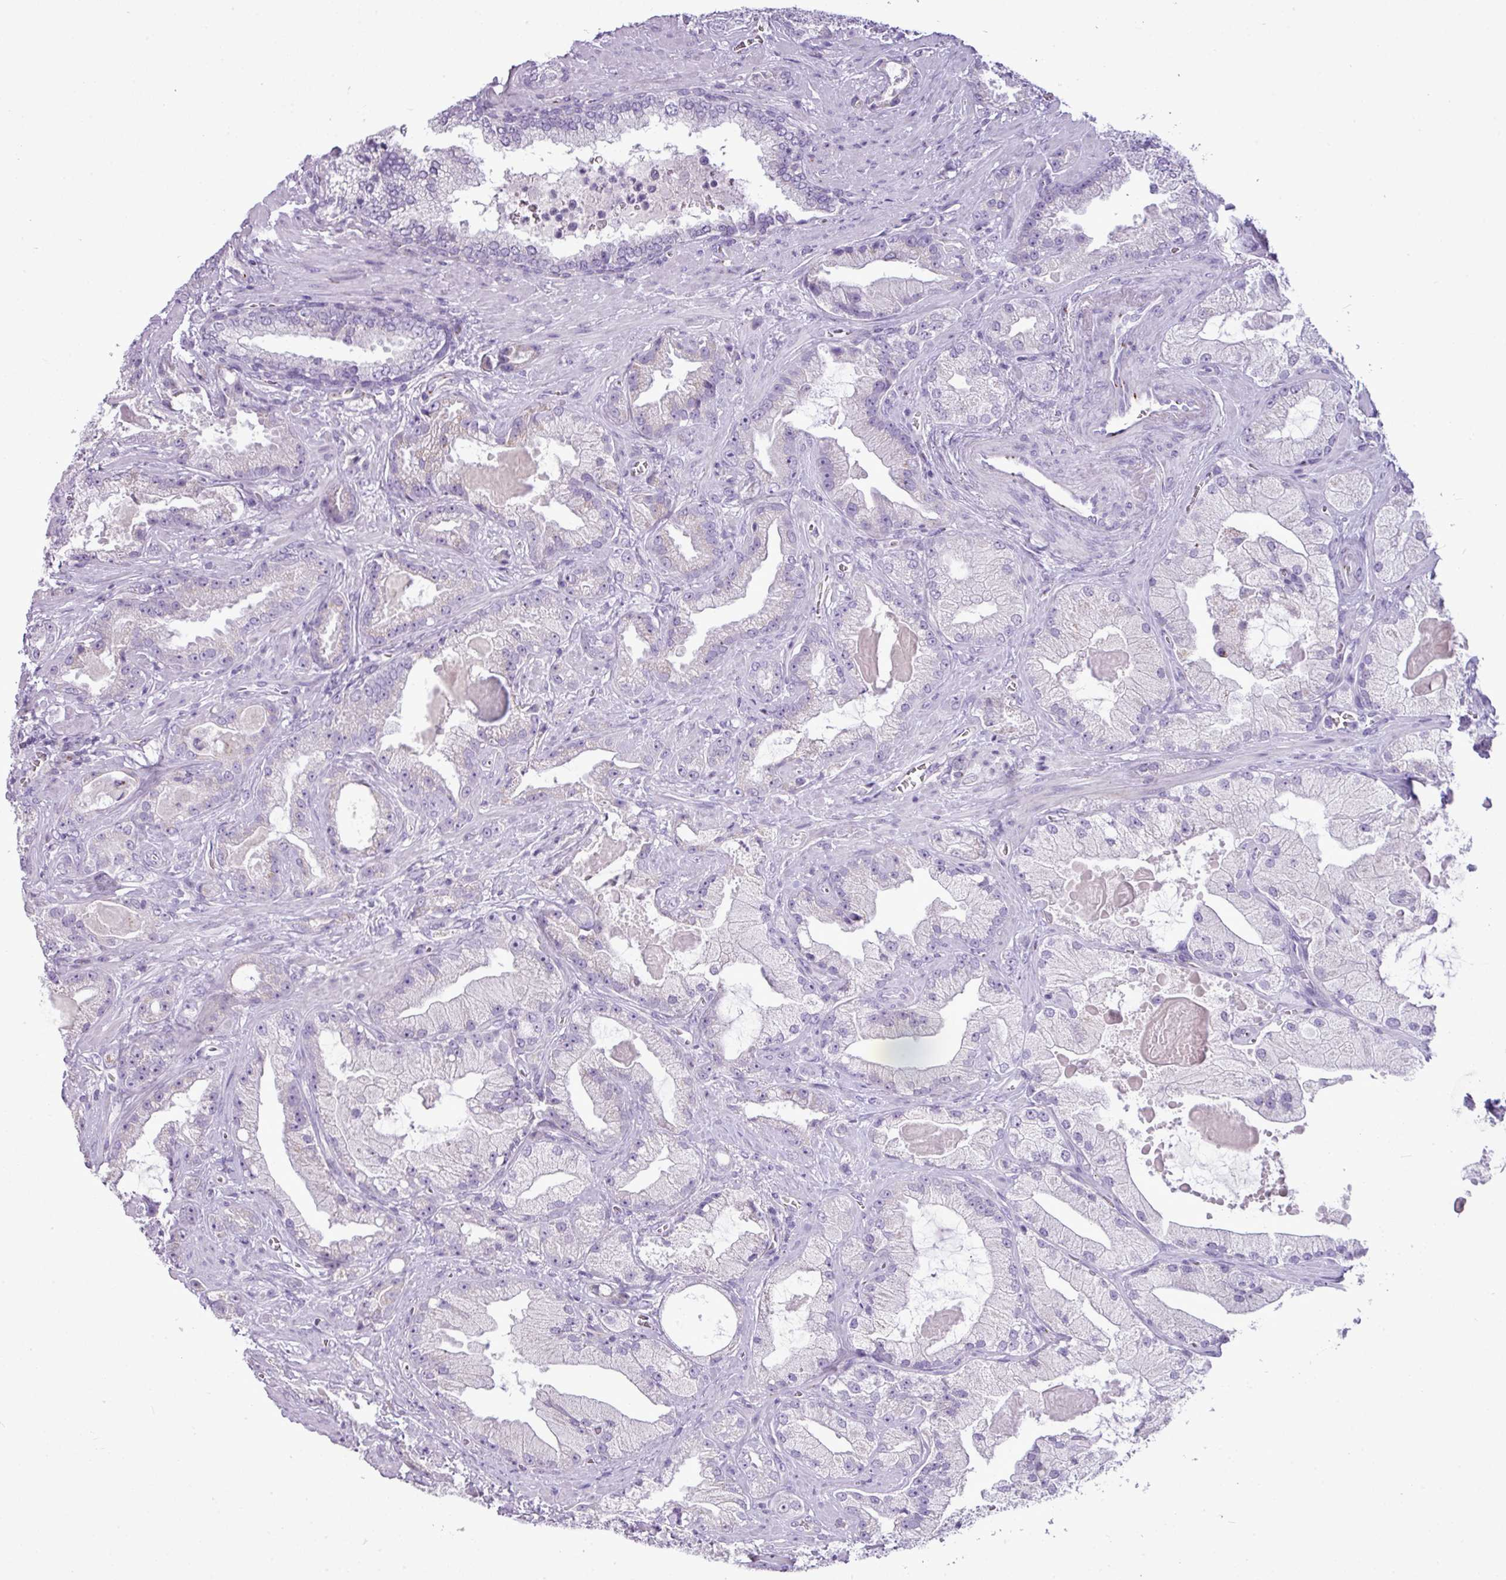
{"staining": {"intensity": "negative", "quantity": "none", "location": "none"}, "tissue": "prostate cancer", "cell_type": "Tumor cells", "image_type": "cancer", "snomed": [{"axis": "morphology", "description": "Adenocarcinoma, High grade"}, {"axis": "topography", "description": "Prostate"}], "caption": "A high-resolution histopathology image shows IHC staining of adenocarcinoma (high-grade) (prostate), which exhibits no significant expression in tumor cells.", "gene": "FAM43A", "patient": {"sex": "male", "age": 68}}